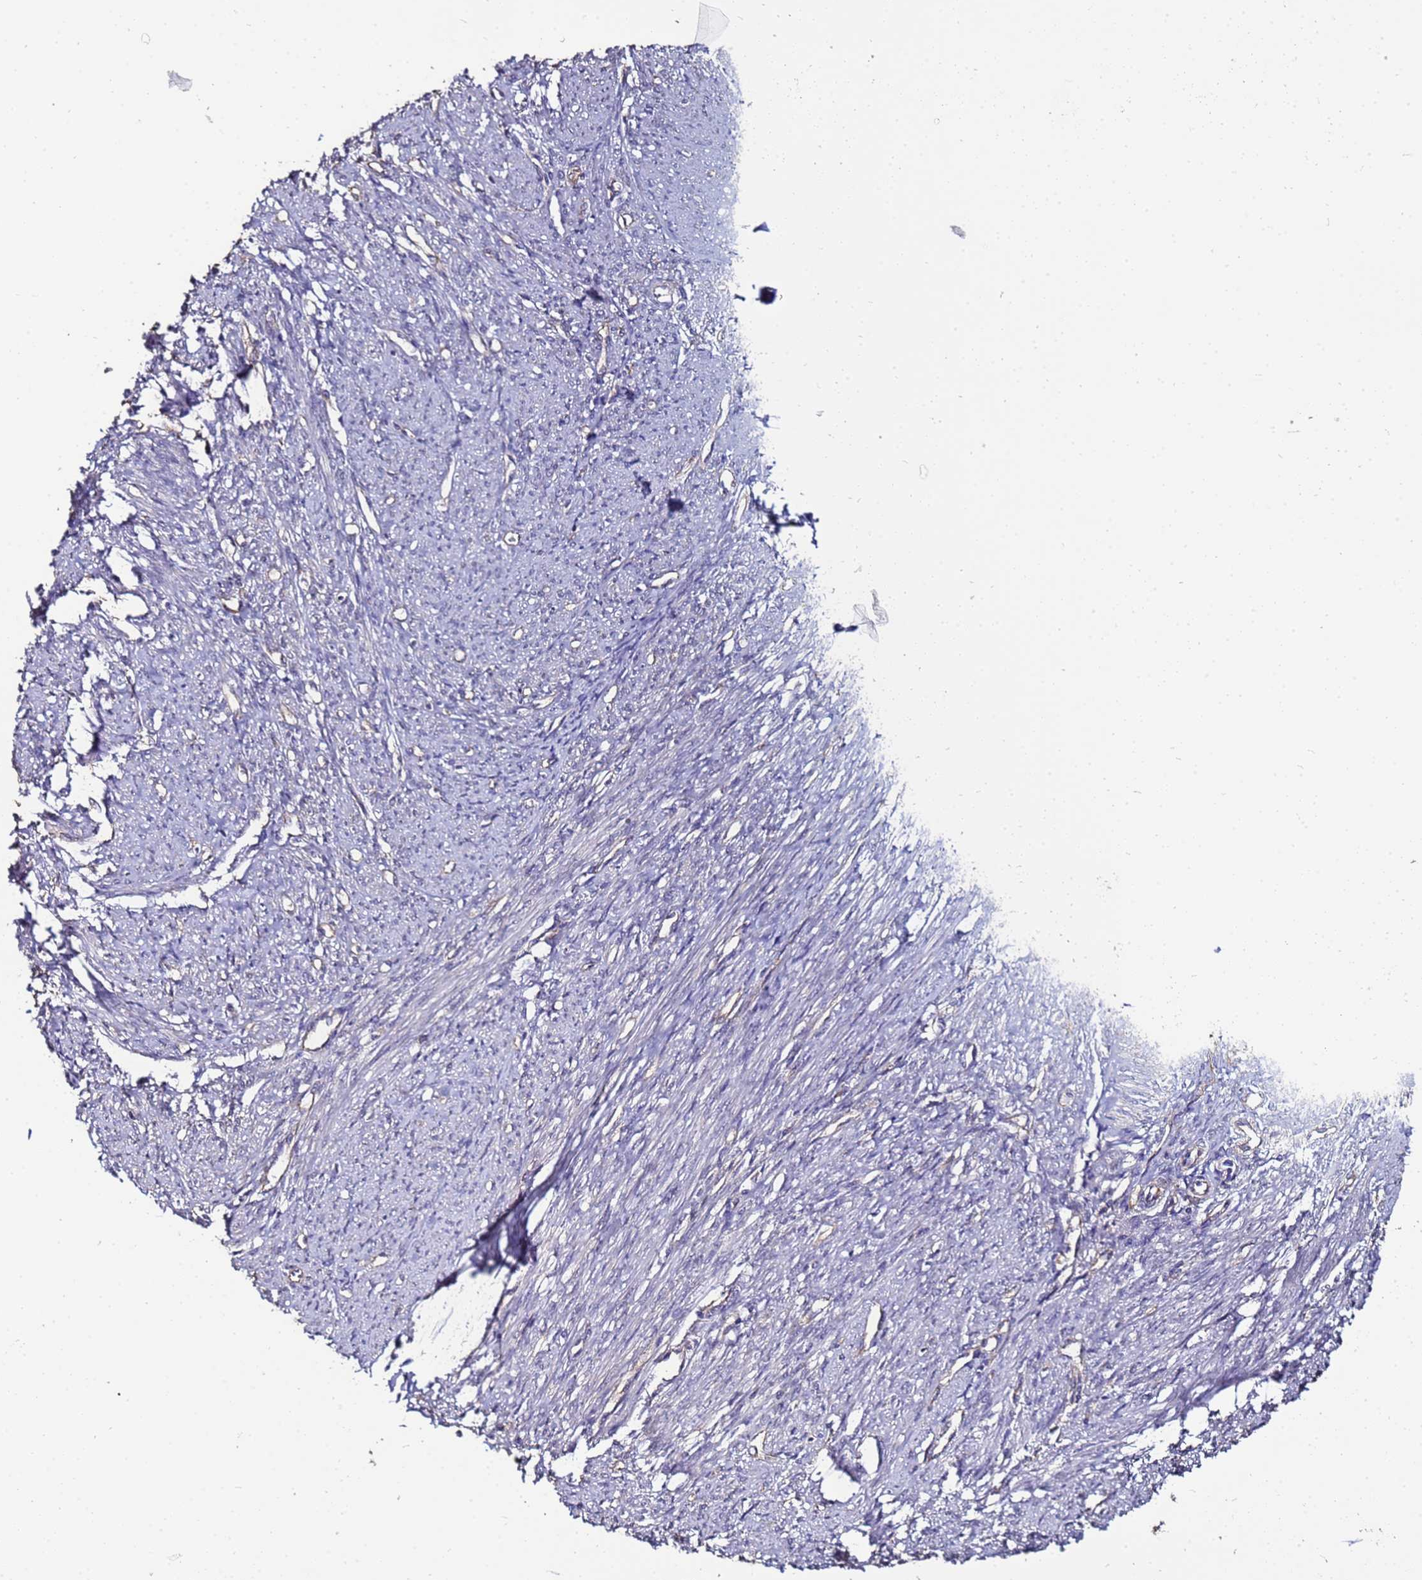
{"staining": {"intensity": "negative", "quantity": "none", "location": "none"}, "tissue": "smooth muscle", "cell_type": "Smooth muscle cells", "image_type": "normal", "snomed": [{"axis": "morphology", "description": "Normal tissue, NOS"}, {"axis": "topography", "description": "Smooth muscle"}, {"axis": "topography", "description": "Uterus"}], "caption": "IHC histopathology image of normal smooth muscle: smooth muscle stained with DAB demonstrates no significant protein expression in smooth muscle cells. (DAB immunohistochemistry (IHC), high magnification).", "gene": "ENOPH1", "patient": {"sex": "female", "age": 59}}